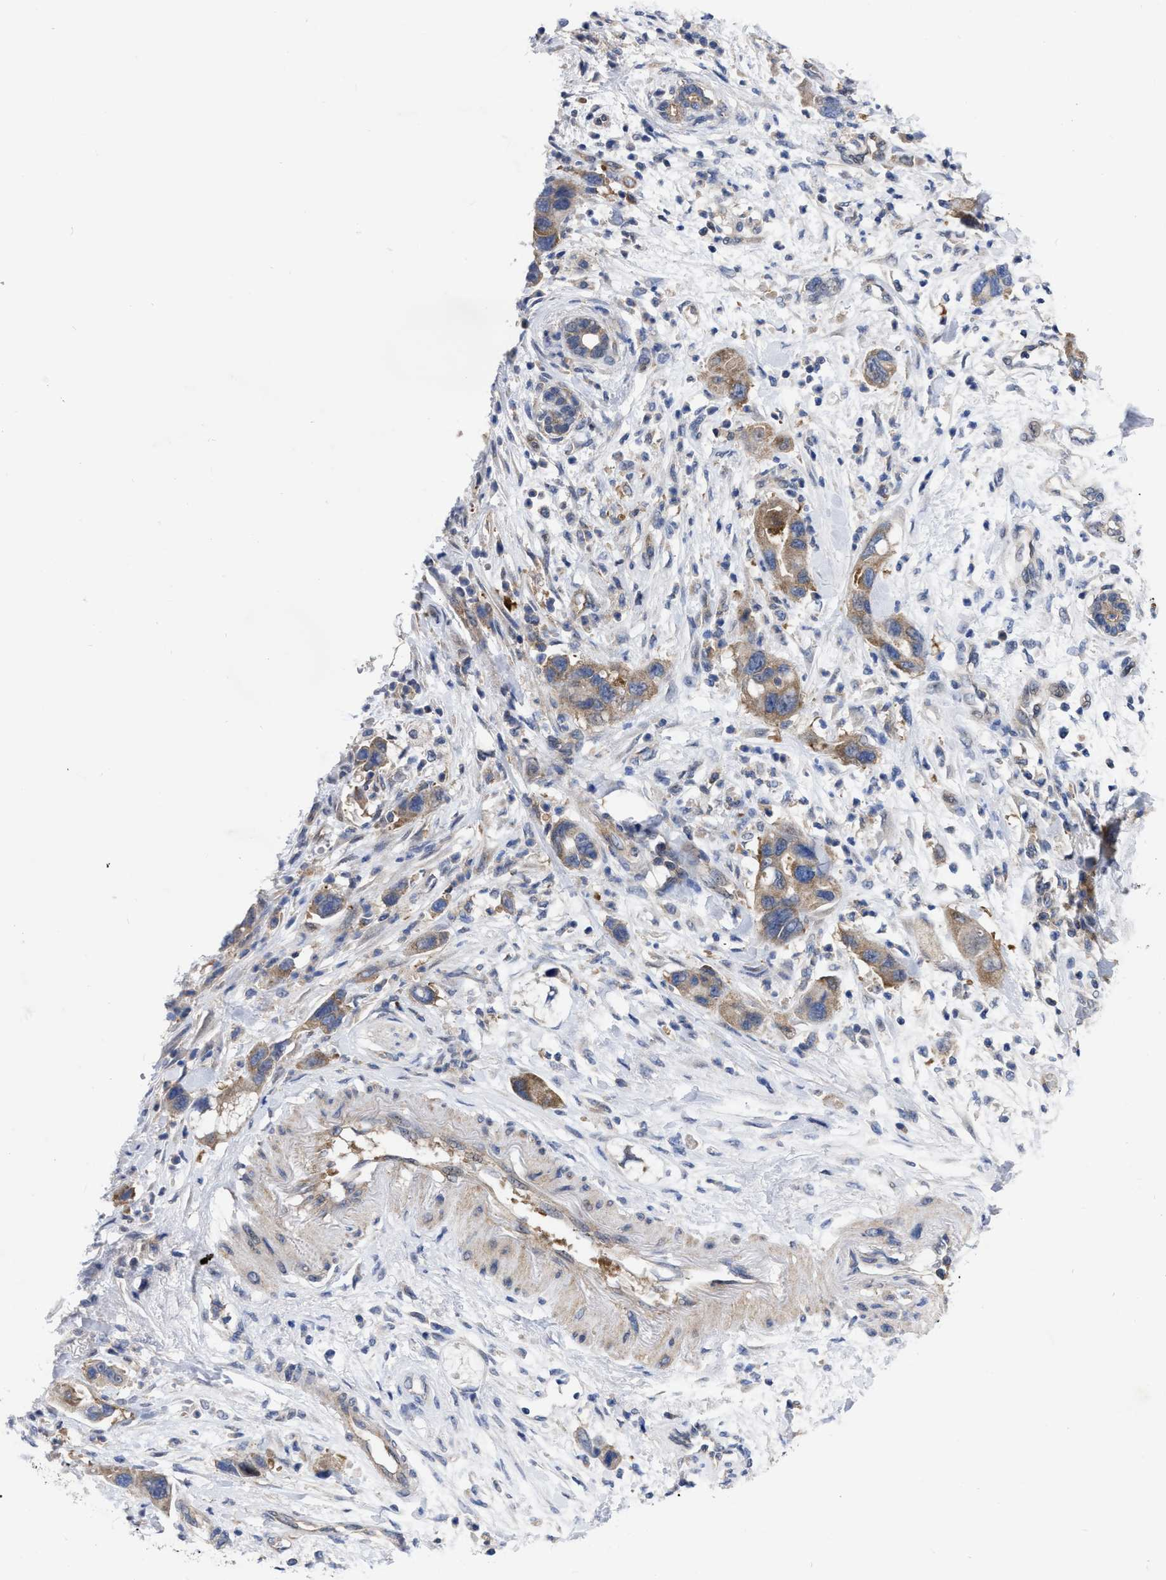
{"staining": {"intensity": "moderate", "quantity": ">75%", "location": "cytoplasmic/membranous"}, "tissue": "pancreatic cancer", "cell_type": "Tumor cells", "image_type": "cancer", "snomed": [{"axis": "morphology", "description": "Normal tissue, NOS"}, {"axis": "morphology", "description": "Adenocarcinoma, NOS"}, {"axis": "topography", "description": "Pancreas"}], "caption": "Brown immunohistochemical staining in adenocarcinoma (pancreatic) demonstrates moderate cytoplasmic/membranous staining in about >75% of tumor cells. (IHC, brightfield microscopy, high magnification).", "gene": "TCP1", "patient": {"sex": "female", "age": 71}}